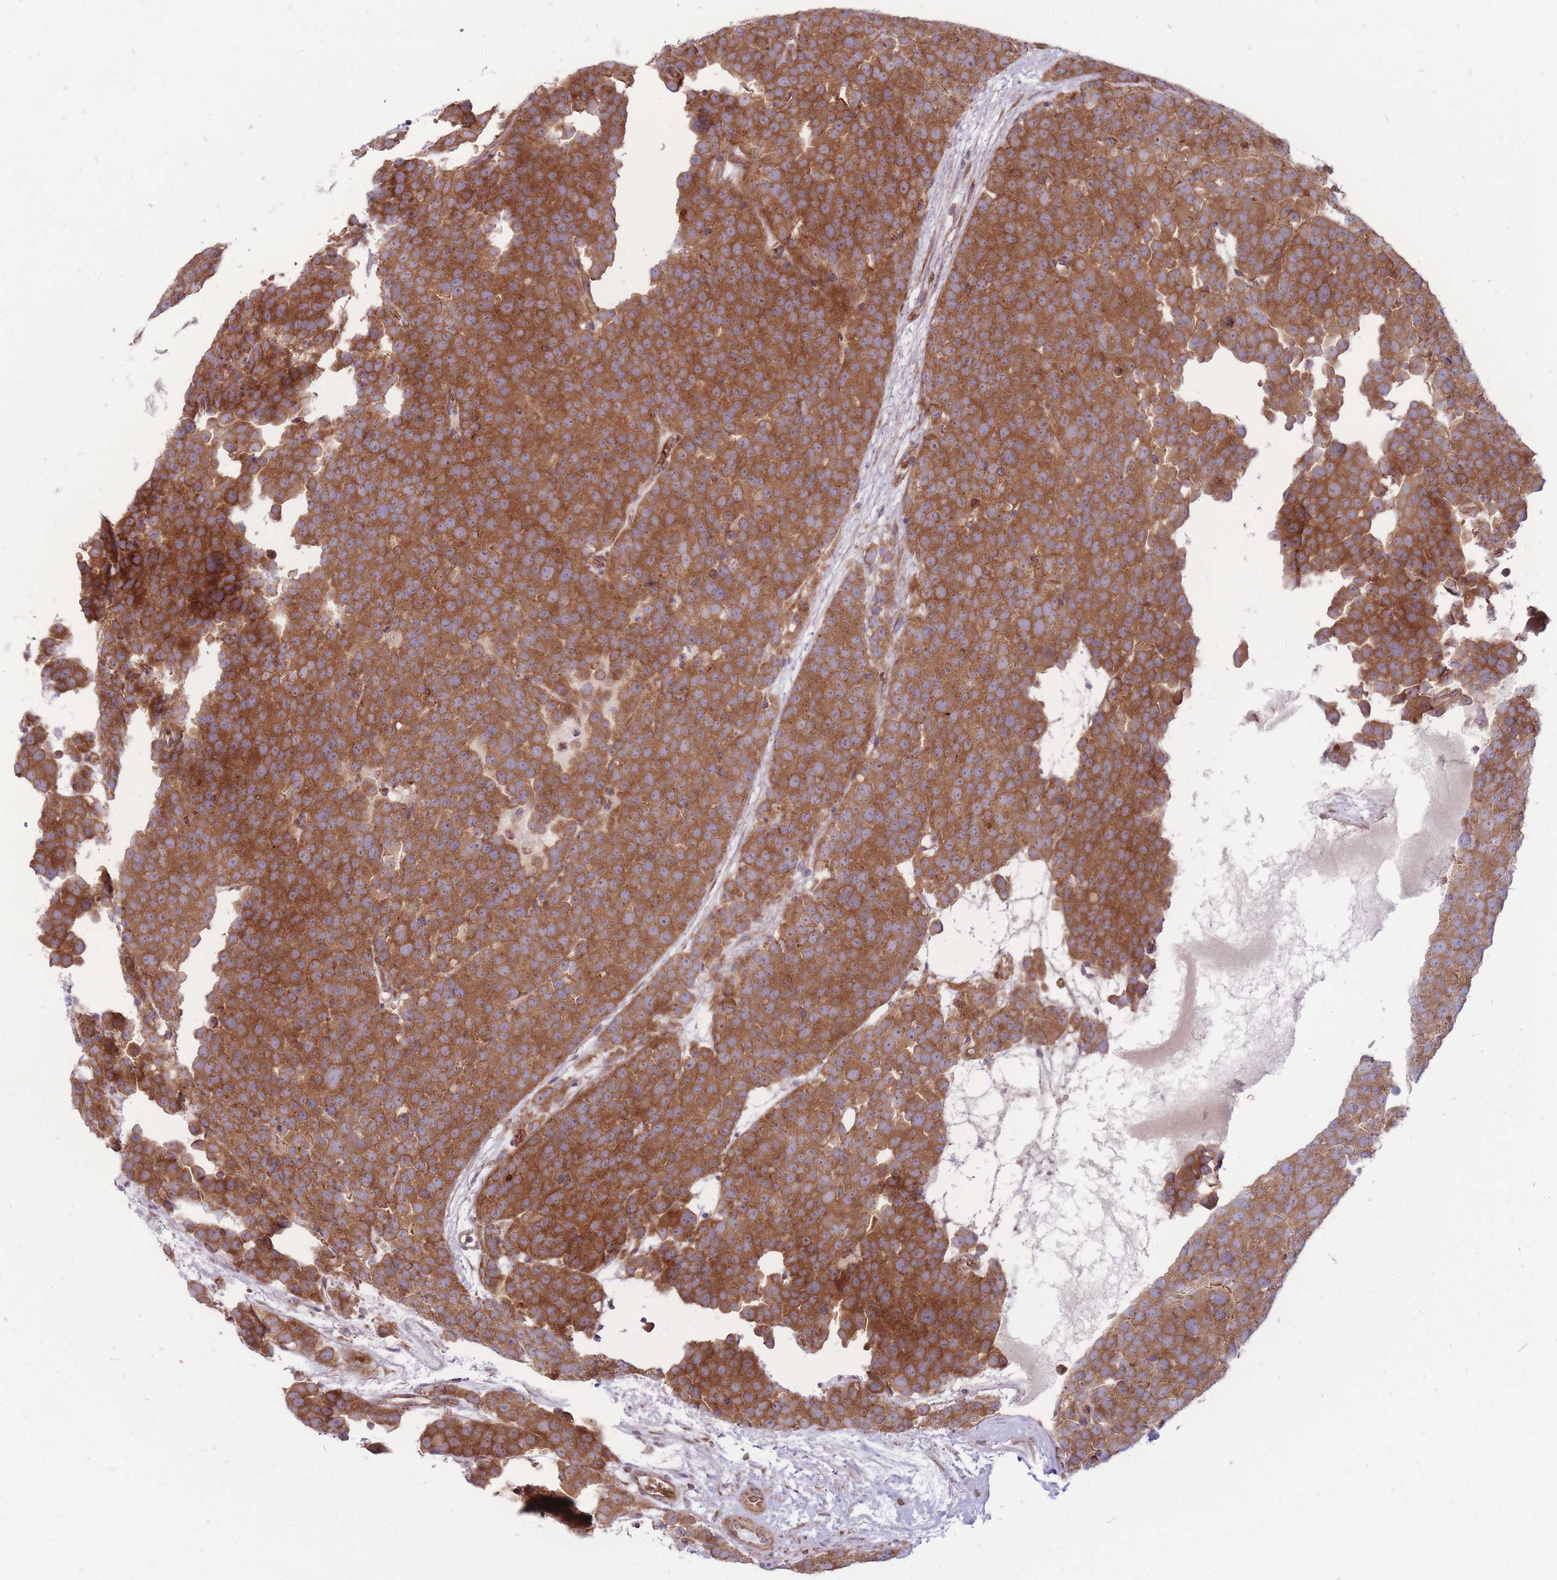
{"staining": {"intensity": "strong", "quantity": ">75%", "location": "cytoplasmic/membranous"}, "tissue": "testis cancer", "cell_type": "Tumor cells", "image_type": "cancer", "snomed": [{"axis": "morphology", "description": "Seminoma, NOS"}, {"axis": "topography", "description": "Testis"}], "caption": "There is high levels of strong cytoplasmic/membranous expression in tumor cells of testis cancer (seminoma), as demonstrated by immunohistochemical staining (brown color).", "gene": "ANKRD10", "patient": {"sex": "male", "age": 71}}